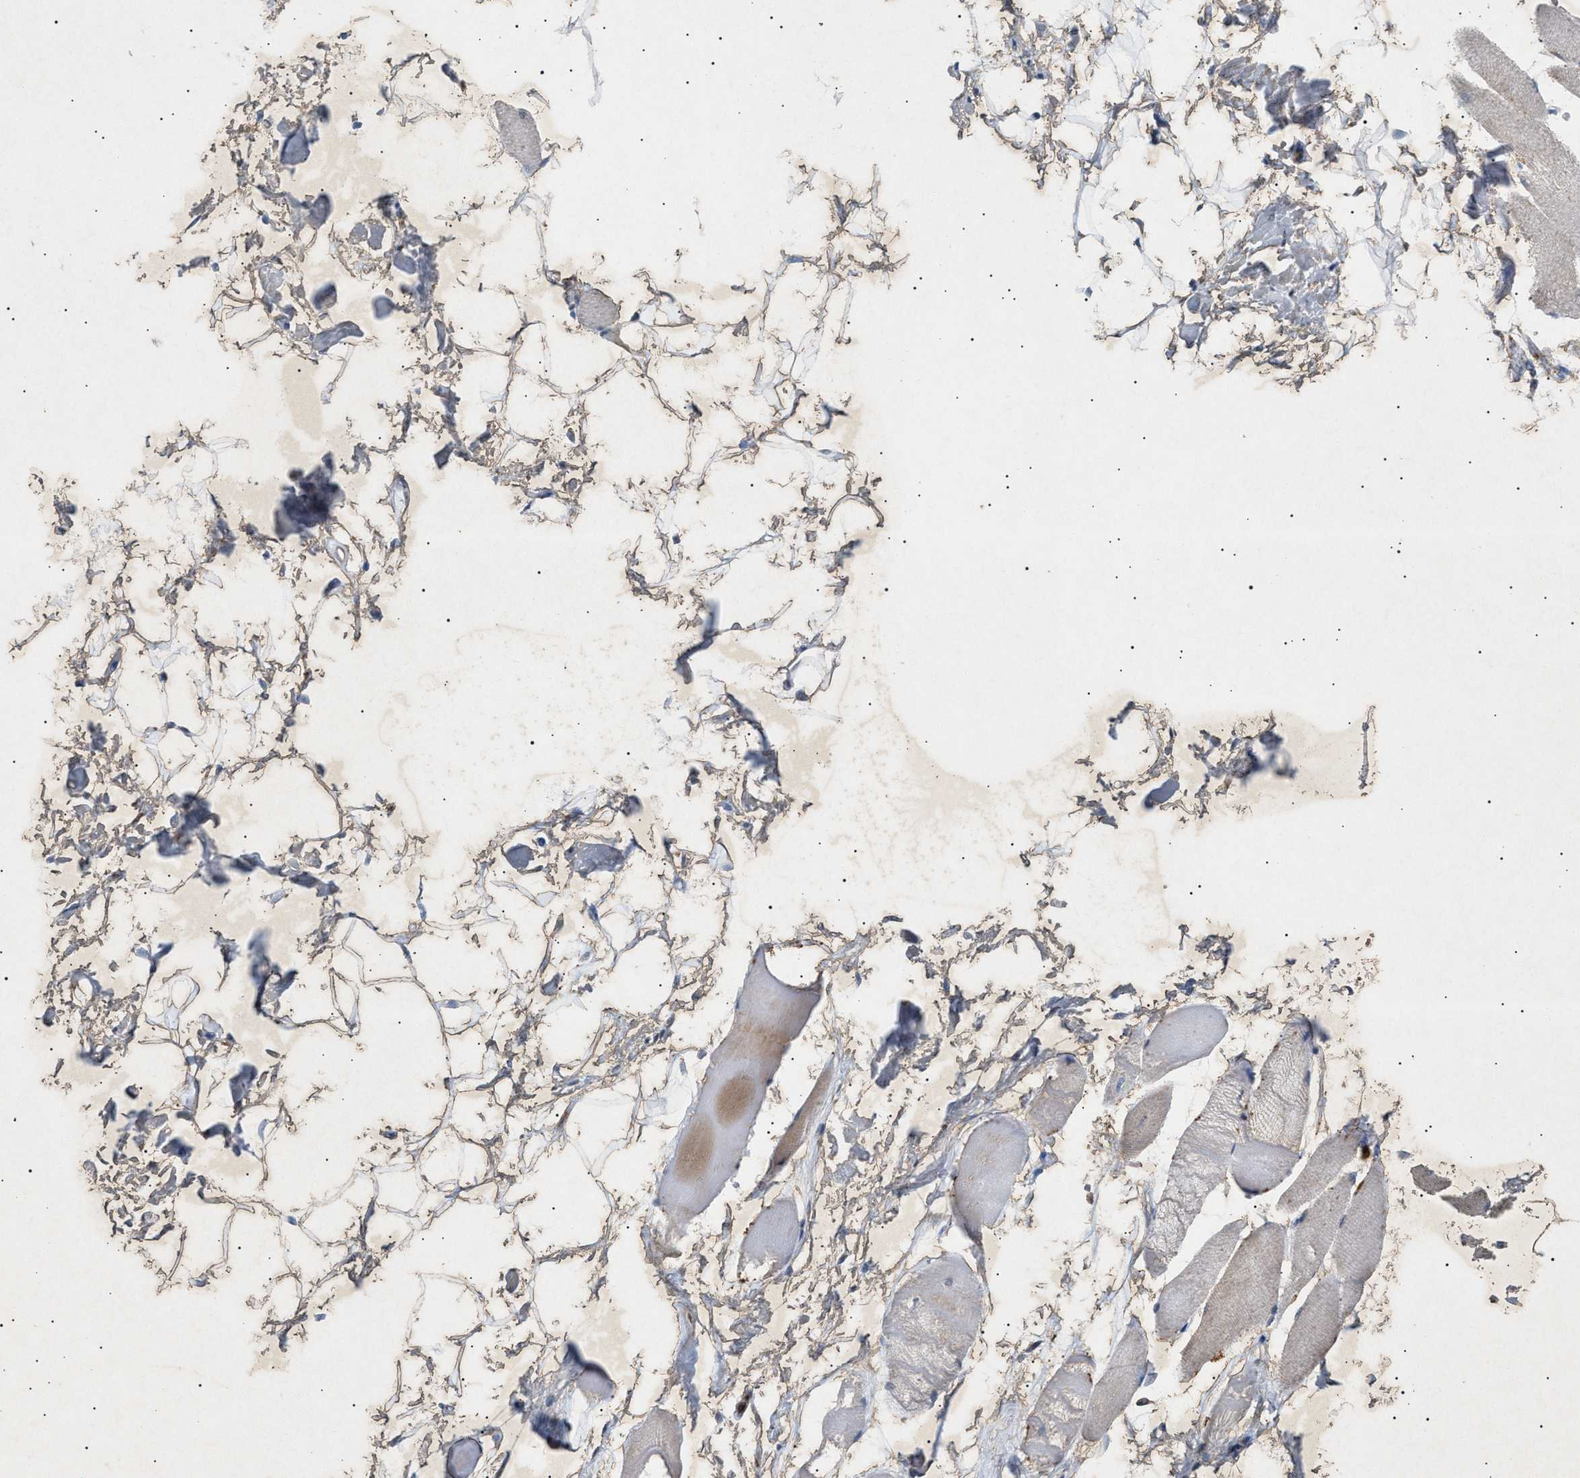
{"staining": {"intensity": "moderate", "quantity": "<25%", "location": "cytoplasmic/membranous"}, "tissue": "skeletal muscle", "cell_type": "Myocytes", "image_type": "normal", "snomed": [{"axis": "morphology", "description": "Normal tissue, NOS"}, {"axis": "topography", "description": "Skeletal muscle"}, {"axis": "topography", "description": "Peripheral nerve tissue"}], "caption": "Moderate cytoplasmic/membranous staining for a protein is seen in about <25% of myocytes of unremarkable skeletal muscle using immunohistochemistry.", "gene": "SIRT5", "patient": {"sex": "female", "age": 84}}